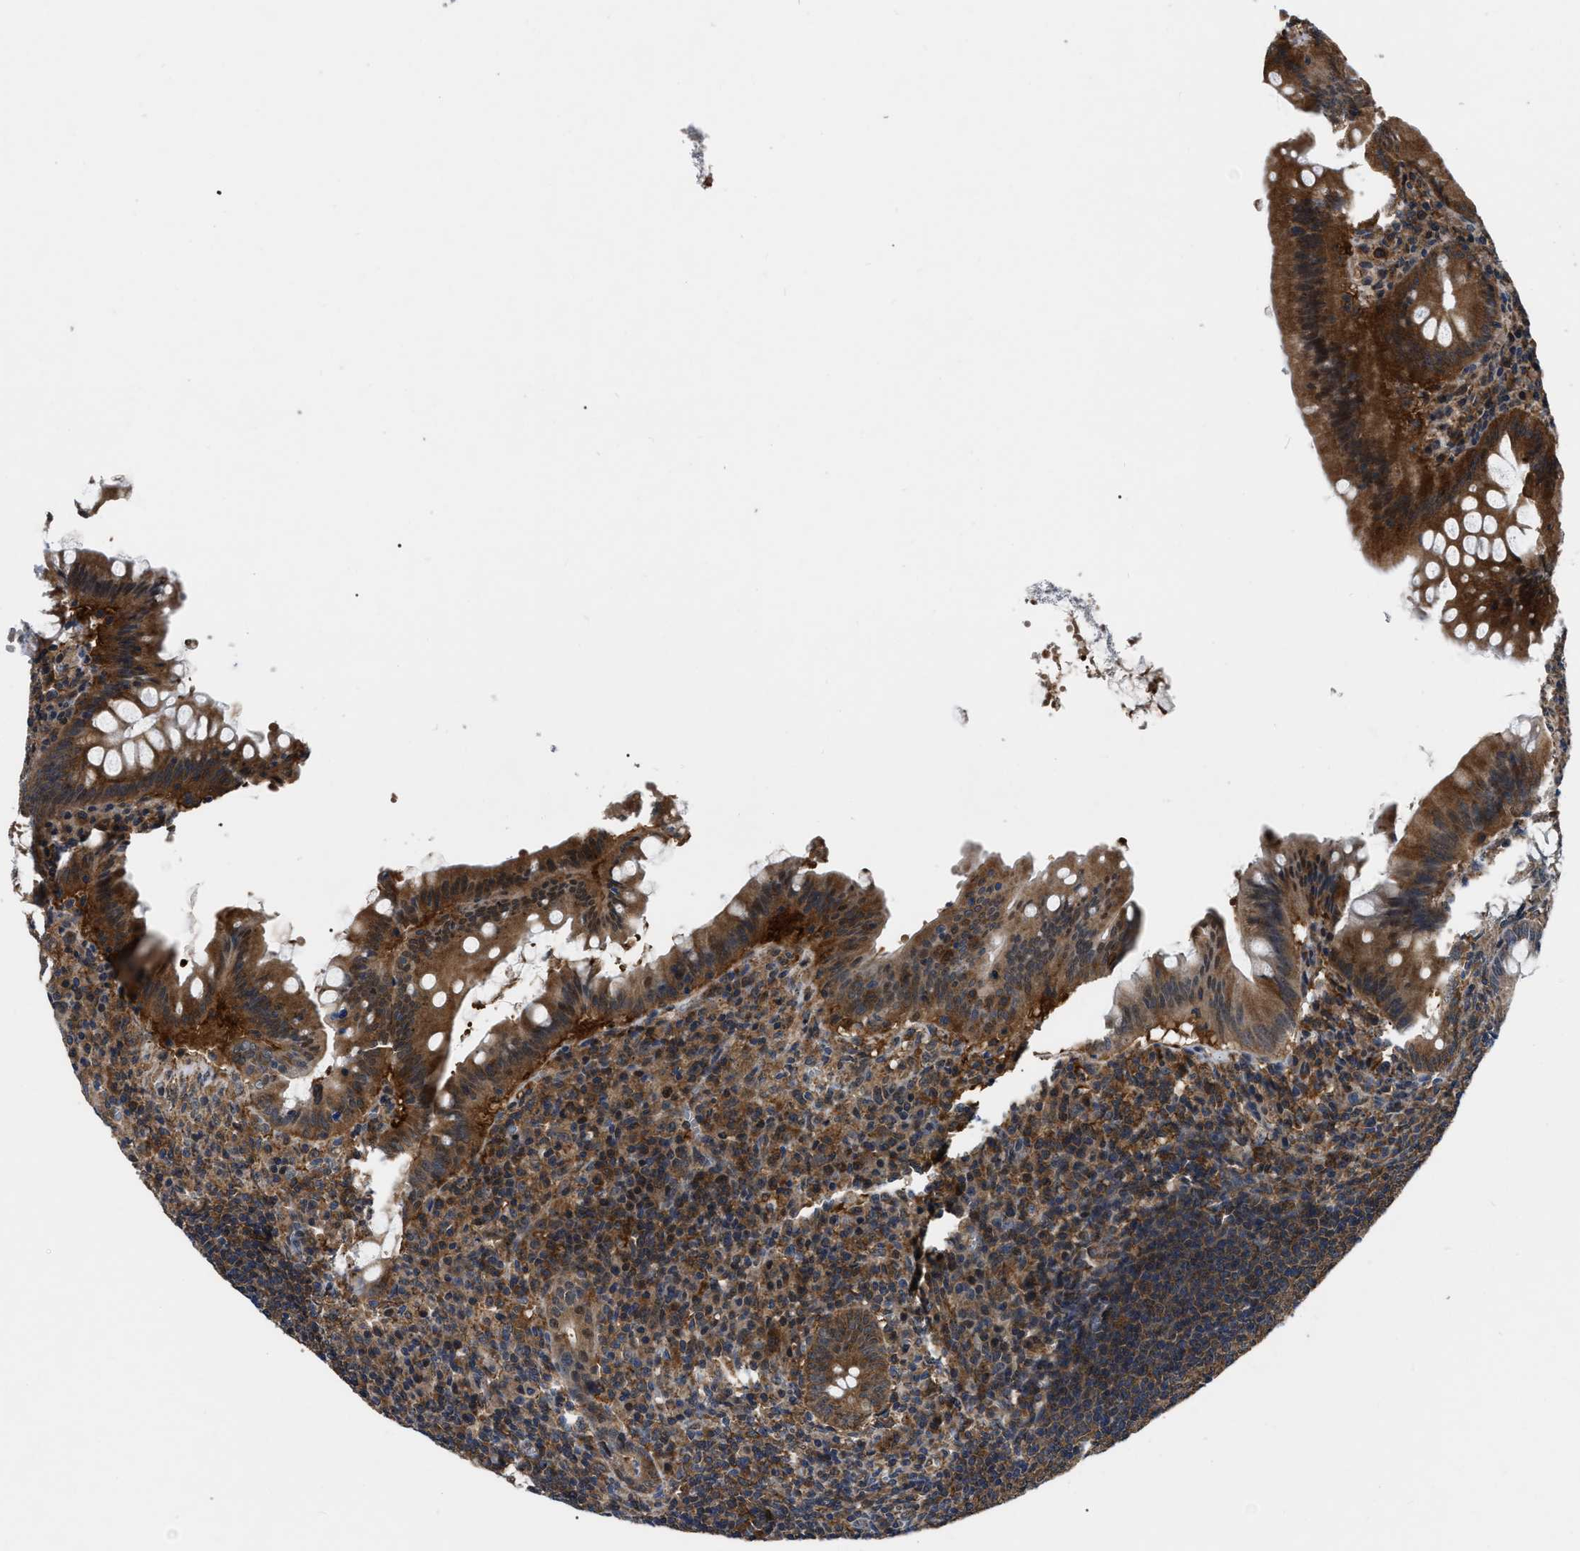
{"staining": {"intensity": "strong", "quantity": ">75%", "location": "cytoplasmic/membranous"}, "tissue": "appendix", "cell_type": "Glandular cells", "image_type": "normal", "snomed": [{"axis": "morphology", "description": "Normal tissue, NOS"}, {"axis": "topography", "description": "Appendix"}], "caption": "Immunohistochemistry (IHC) micrograph of normal appendix stained for a protein (brown), which demonstrates high levels of strong cytoplasmic/membranous staining in approximately >75% of glandular cells.", "gene": "GET4", "patient": {"sex": "male", "age": 56}}